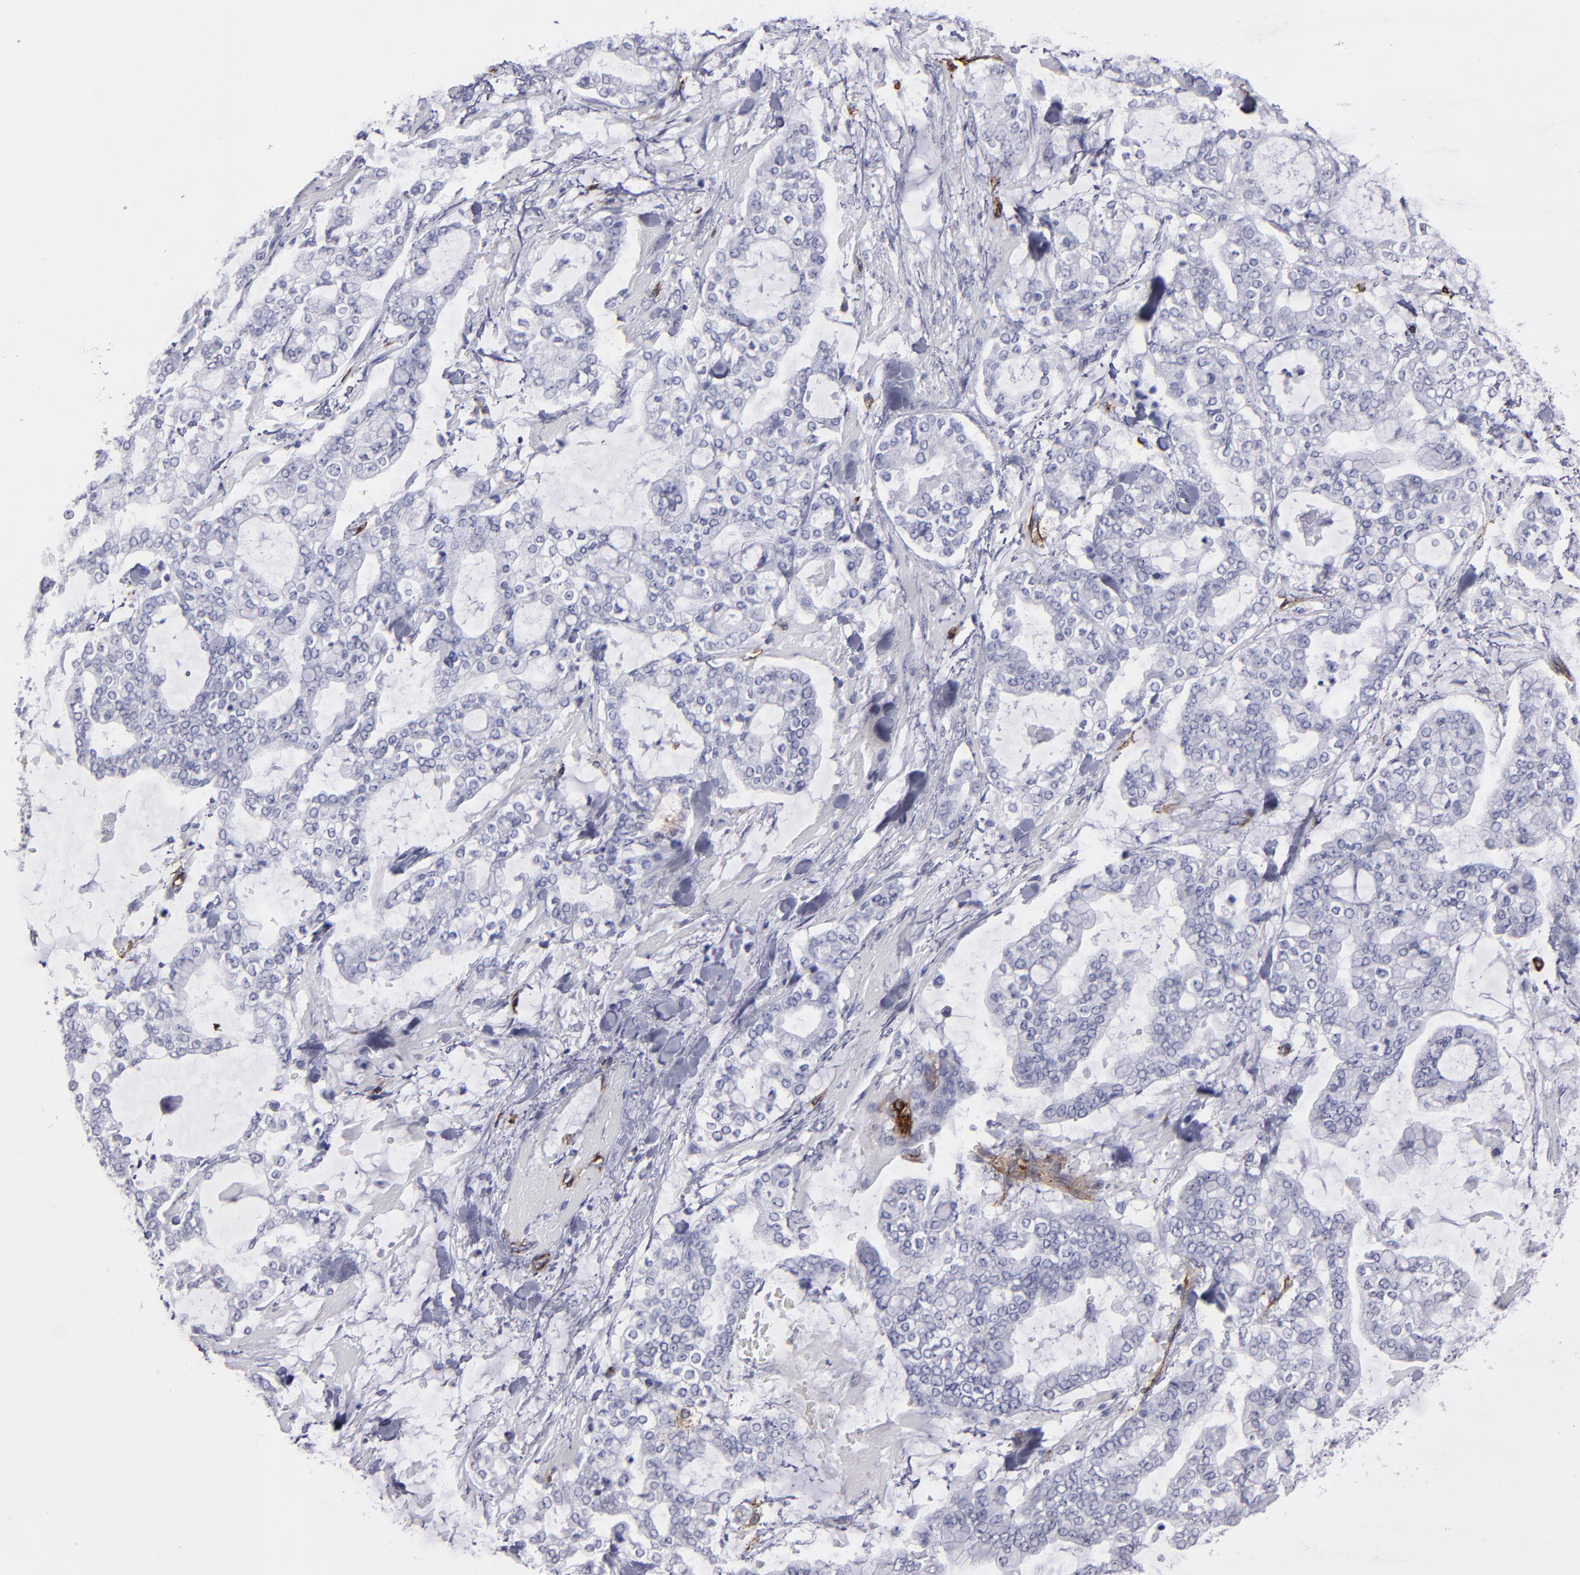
{"staining": {"intensity": "negative", "quantity": "none", "location": "none"}, "tissue": "stomach cancer", "cell_type": "Tumor cells", "image_type": "cancer", "snomed": [{"axis": "morphology", "description": "Normal tissue, NOS"}, {"axis": "morphology", "description": "Adenocarcinoma, NOS"}, {"axis": "topography", "description": "Stomach, upper"}, {"axis": "topography", "description": "Stomach"}], "caption": "This is an IHC photomicrograph of human adenocarcinoma (stomach). There is no expression in tumor cells.", "gene": "CD36", "patient": {"sex": "male", "age": 76}}